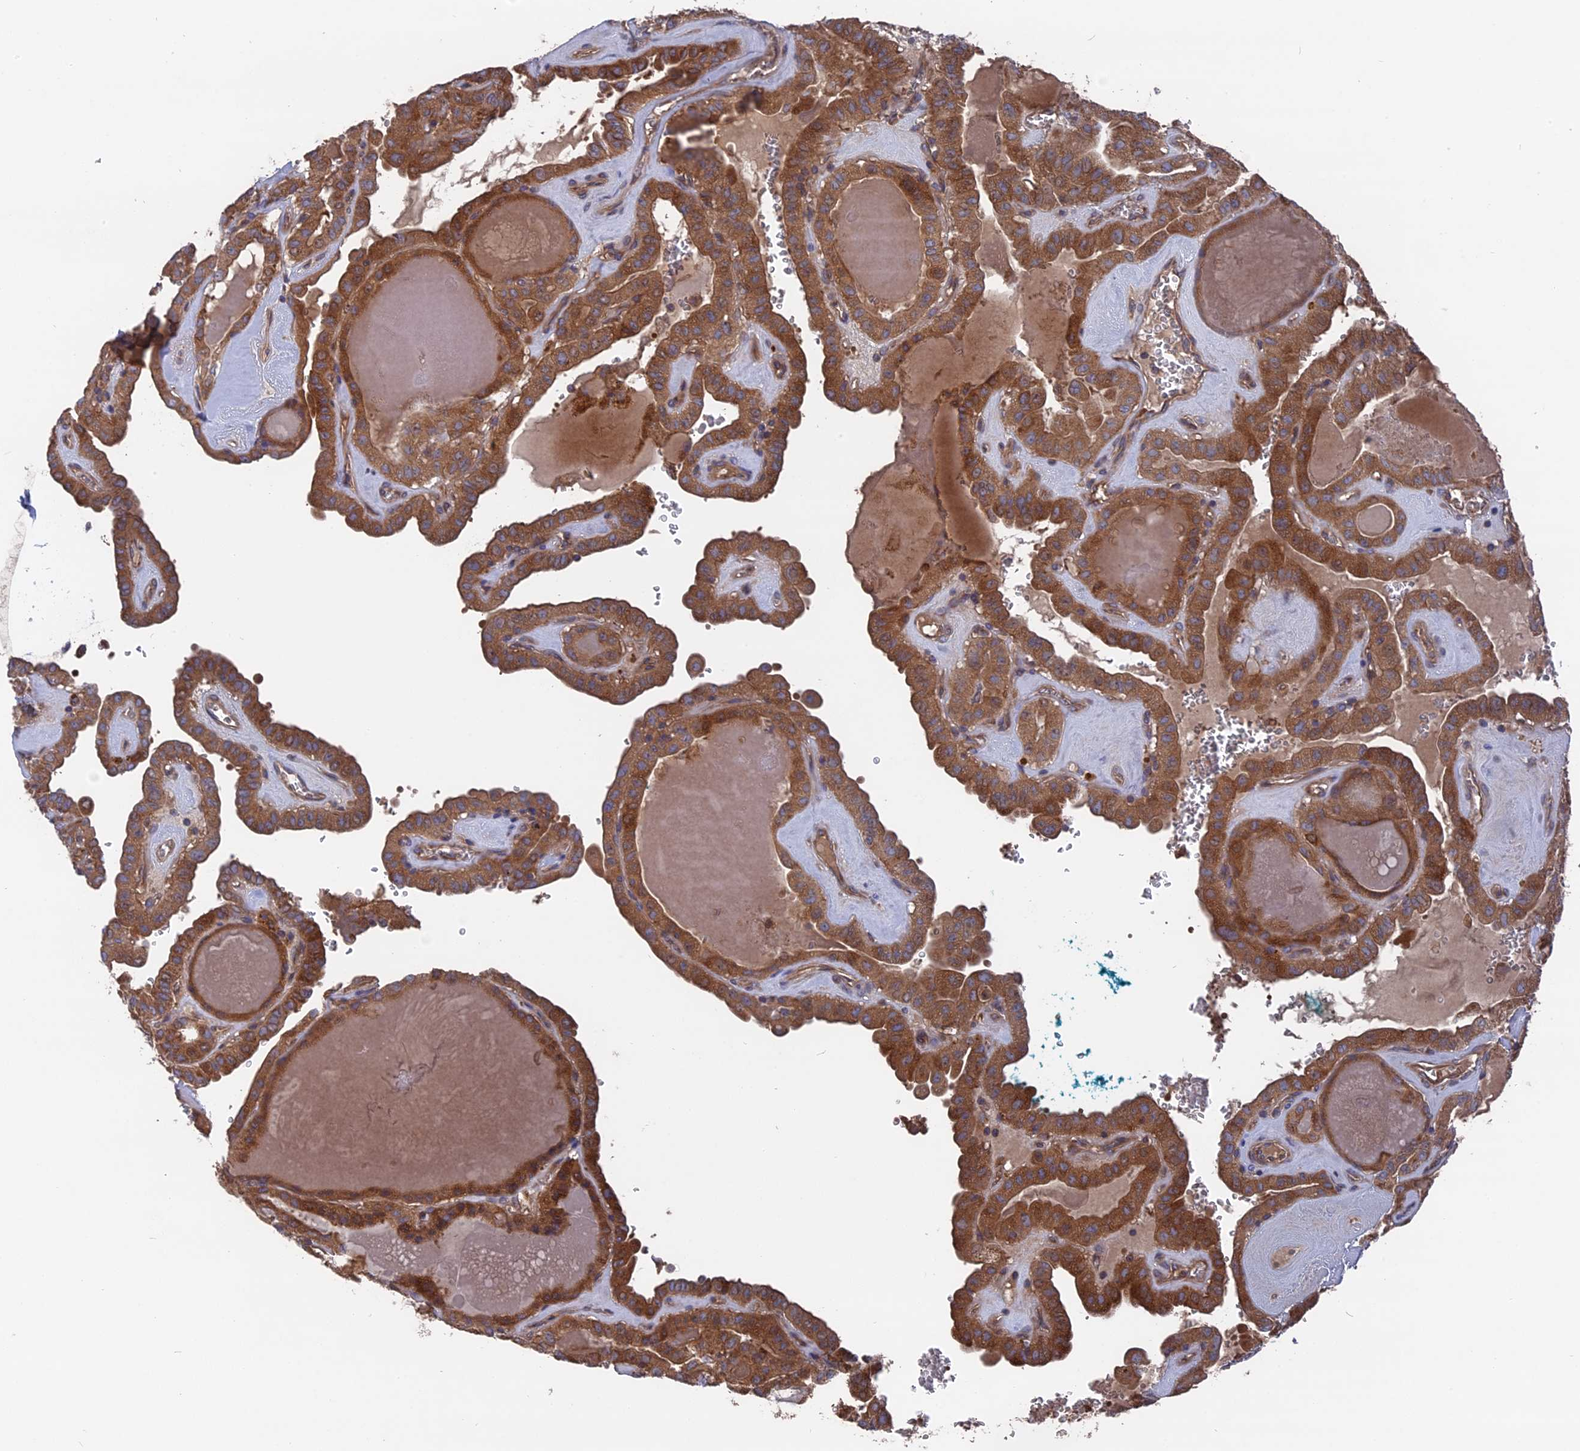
{"staining": {"intensity": "moderate", "quantity": ">75%", "location": "cytoplasmic/membranous"}, "tissue": "thyroid cancer", "cell_type": "Tumor cells", "image_type": "cancer", "snomed": [{"axis": "morphology", "description": "Papillary adenocarcinoma, NOS"}, {"axis": "topography", "description": "Thyroid gland"}], "caption": "Protein analysis of papillary adenocarcinoma (thyroid) tissue shows moderate cytoplasmic/membranous staining in about >75% of tumor cells.", "gene": "TELO2", "patient": {"sex": "male", "age": 52}}